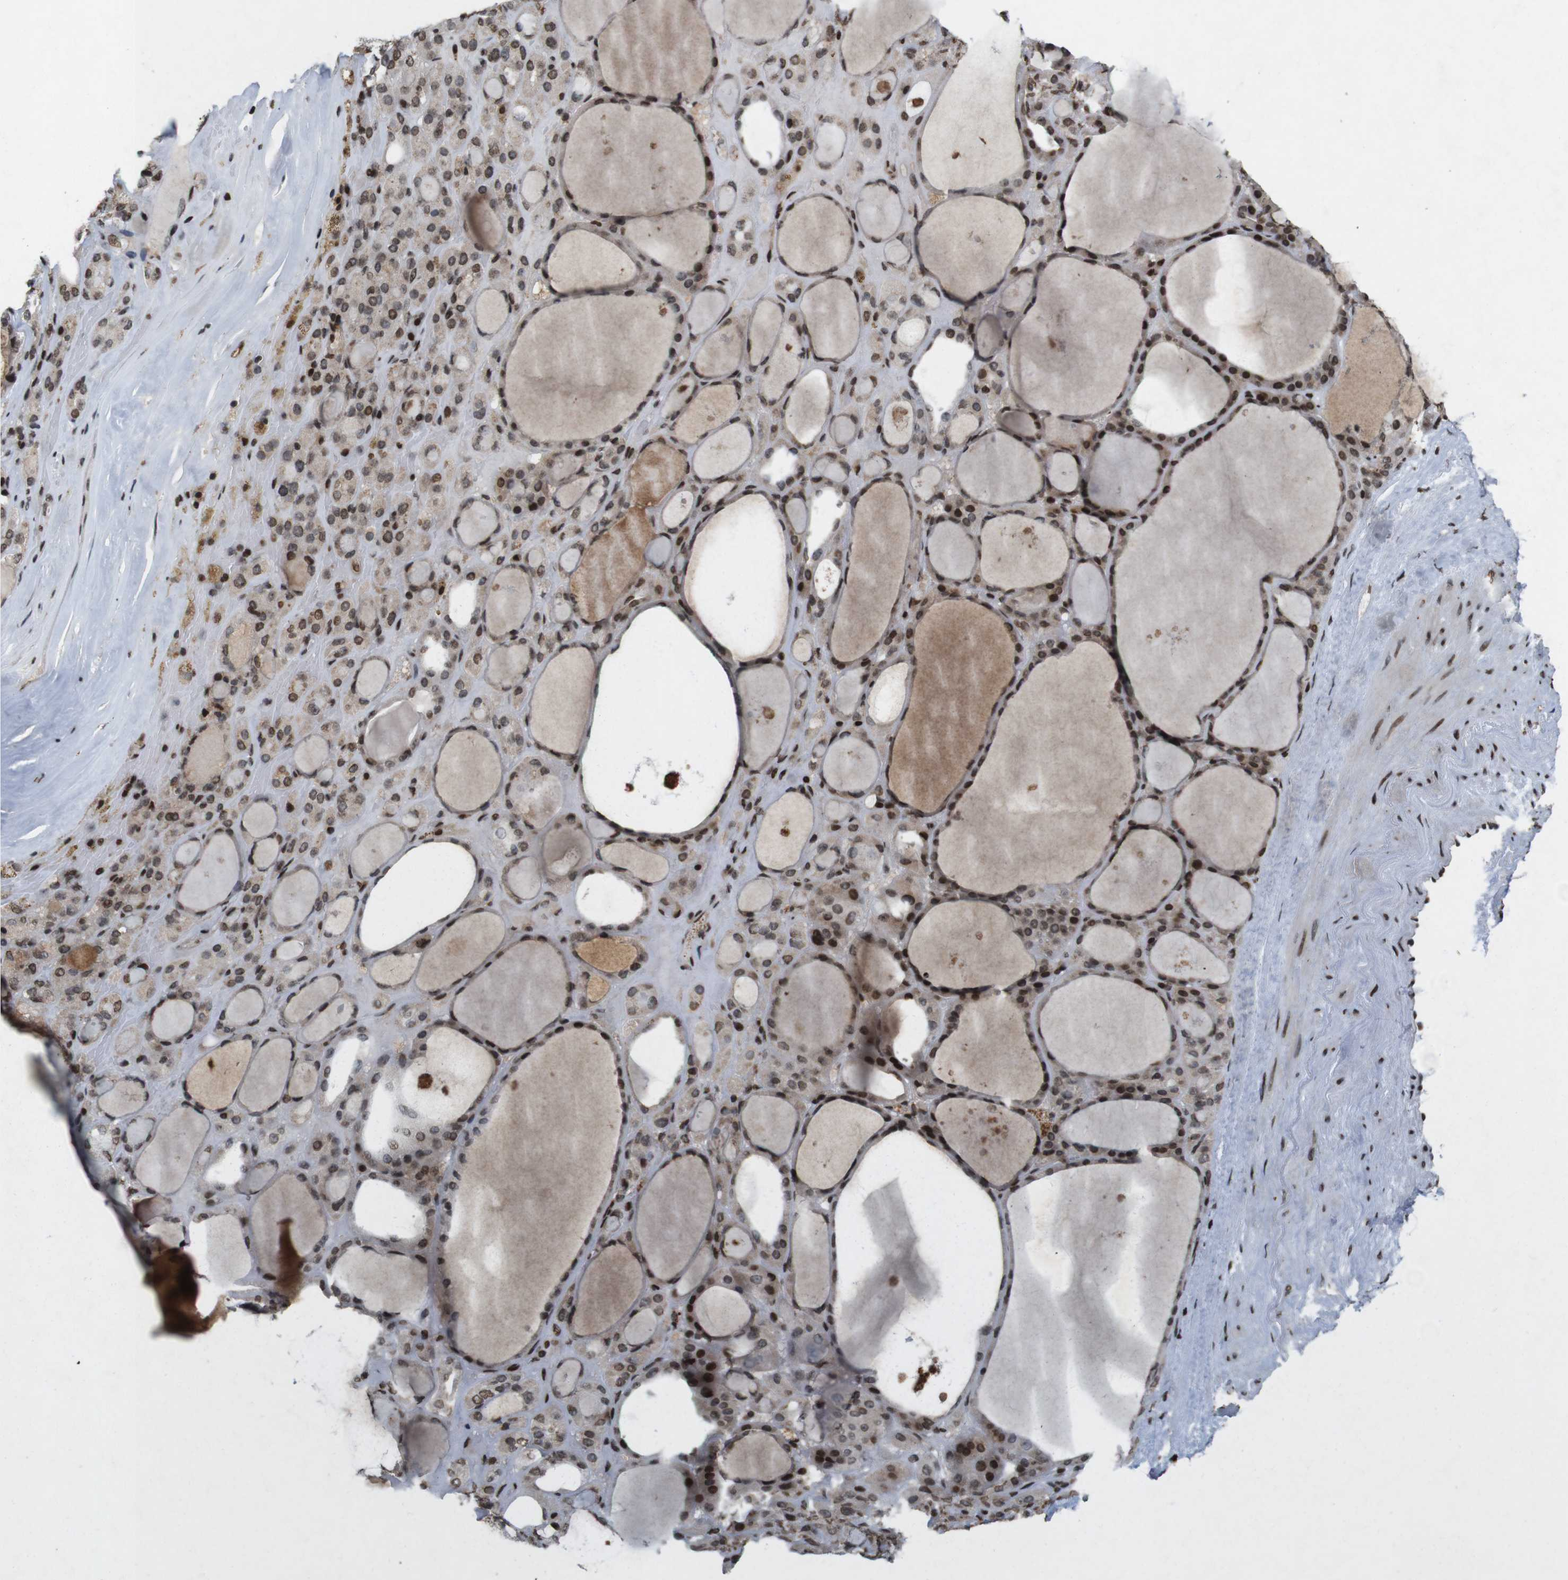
{"staining": {"intensity": "strong", "quantity": ">75%", "location": "nuclear"}, "tissue": "thyroid gland", "cell_type": "Glandular cells", "image_type": "normal", "snomed": [{"axis": "morphology", "description": "Normal tissue, NOS"}, {"axis": "morphology", "description": "Carcinoma, NOS"}, {"axis": "topography", "description": "Thyroid gland"}], "caption": "An immunohistochemistry micrograph of benign tissue is shown. Protein staining in brown highlights strong nuclear positivity in thyroid gland within glandular cells. (DAB (3,3'-diaminobenzidine) IHC, brown staining for protein, blue staining for nuclei).", "gene": "MAGEH1", "patient": {"sex": "female", "age": 86}}